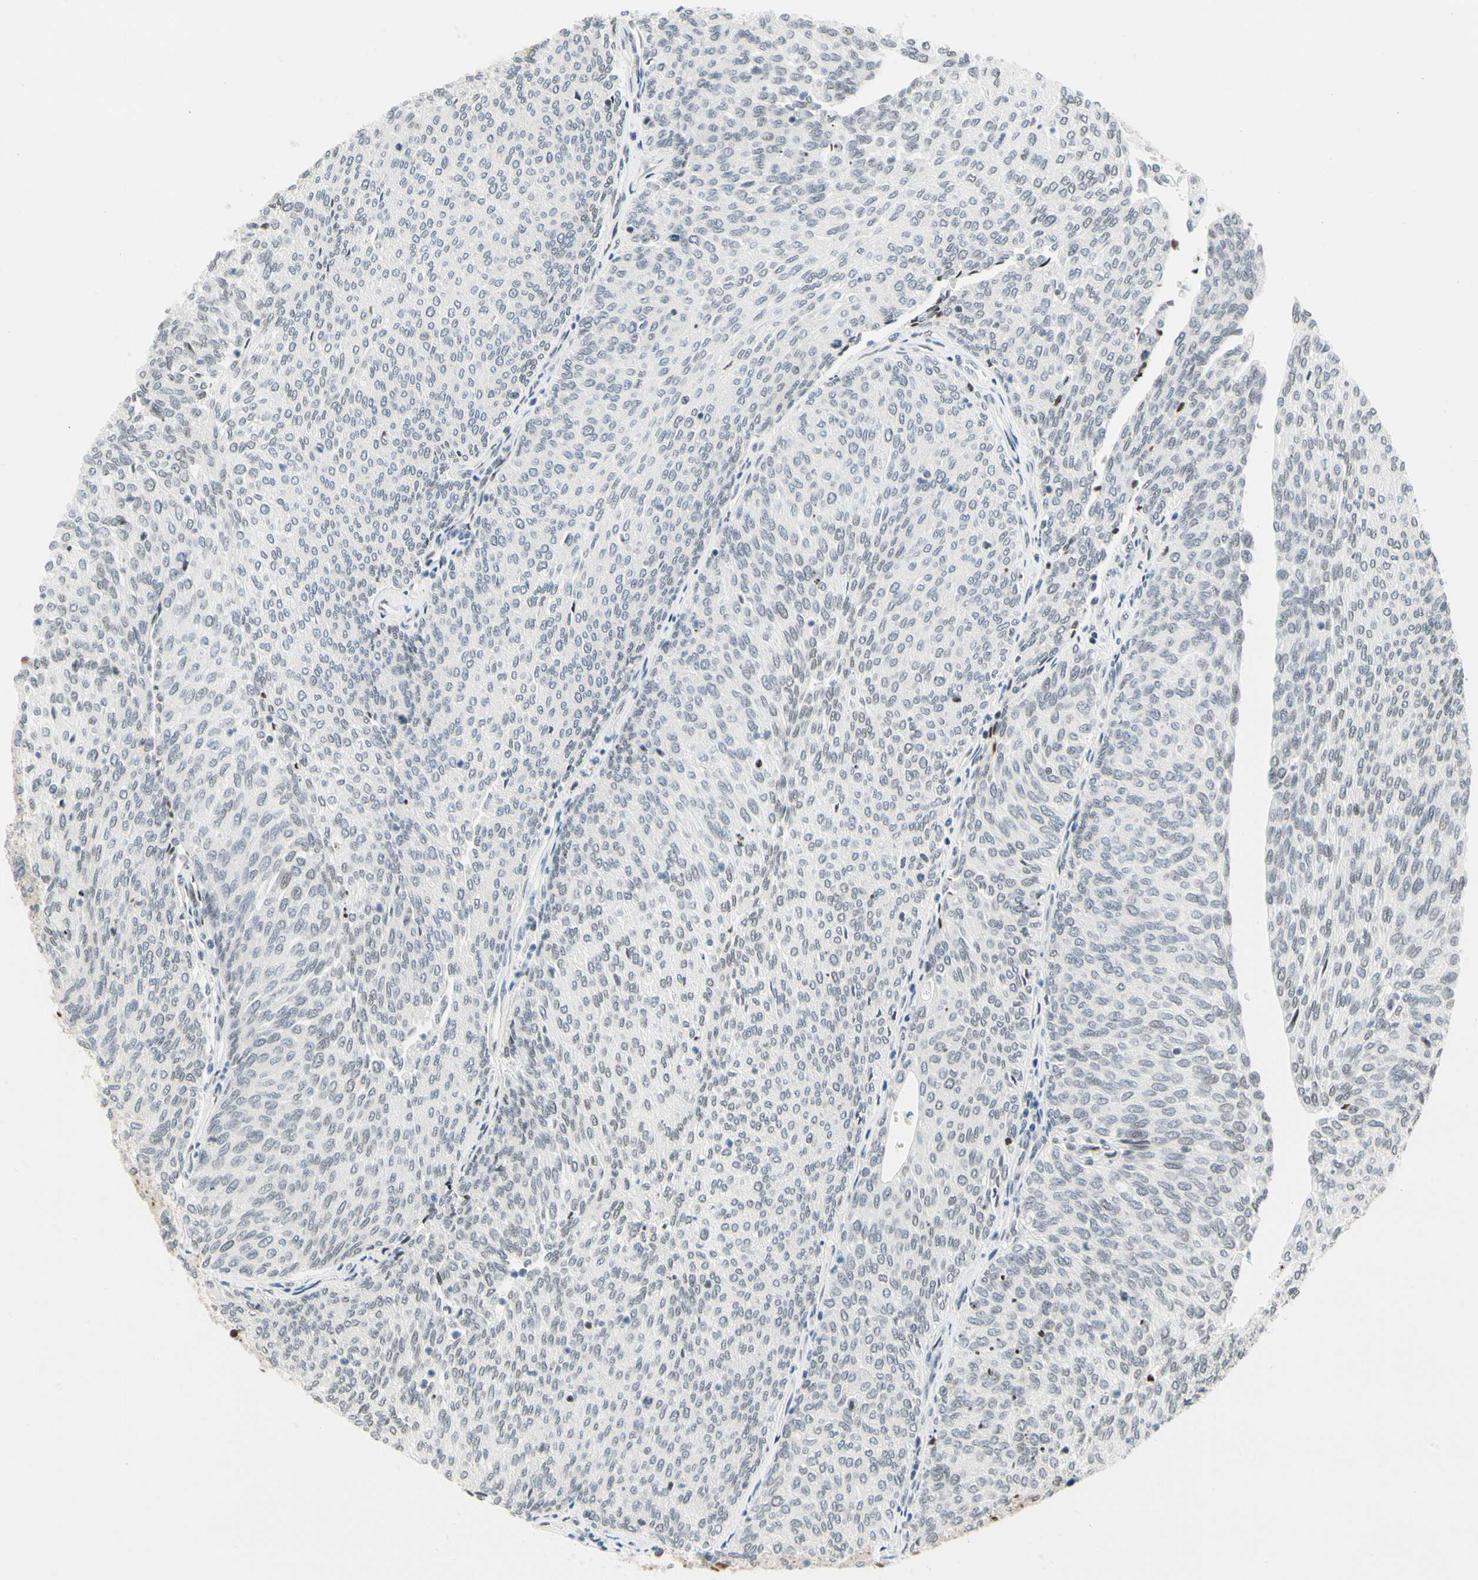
{"staining": {"intensity": "negative", "quantity": "none", "location": "none"}, "tissue": "urothelial cancer", "cell_type": "Tumor cells", "image_type": "cancer", "snomed": [{"axis": "morphology", "description": "Urothelial carcinoma, Low grade"}, {"axis": "topography", "description": "Urinary bladder"}], "caption": "Tumor cells show no significant staining in urothelial cancer. The staining is performed using DAB (3,3'-diaminobenzidine) brown chromogen with nuclei counter-stained in using hematoxylin.", "gene": "ZSCAN16", "patient": {"sex": "female", "age": 79}}